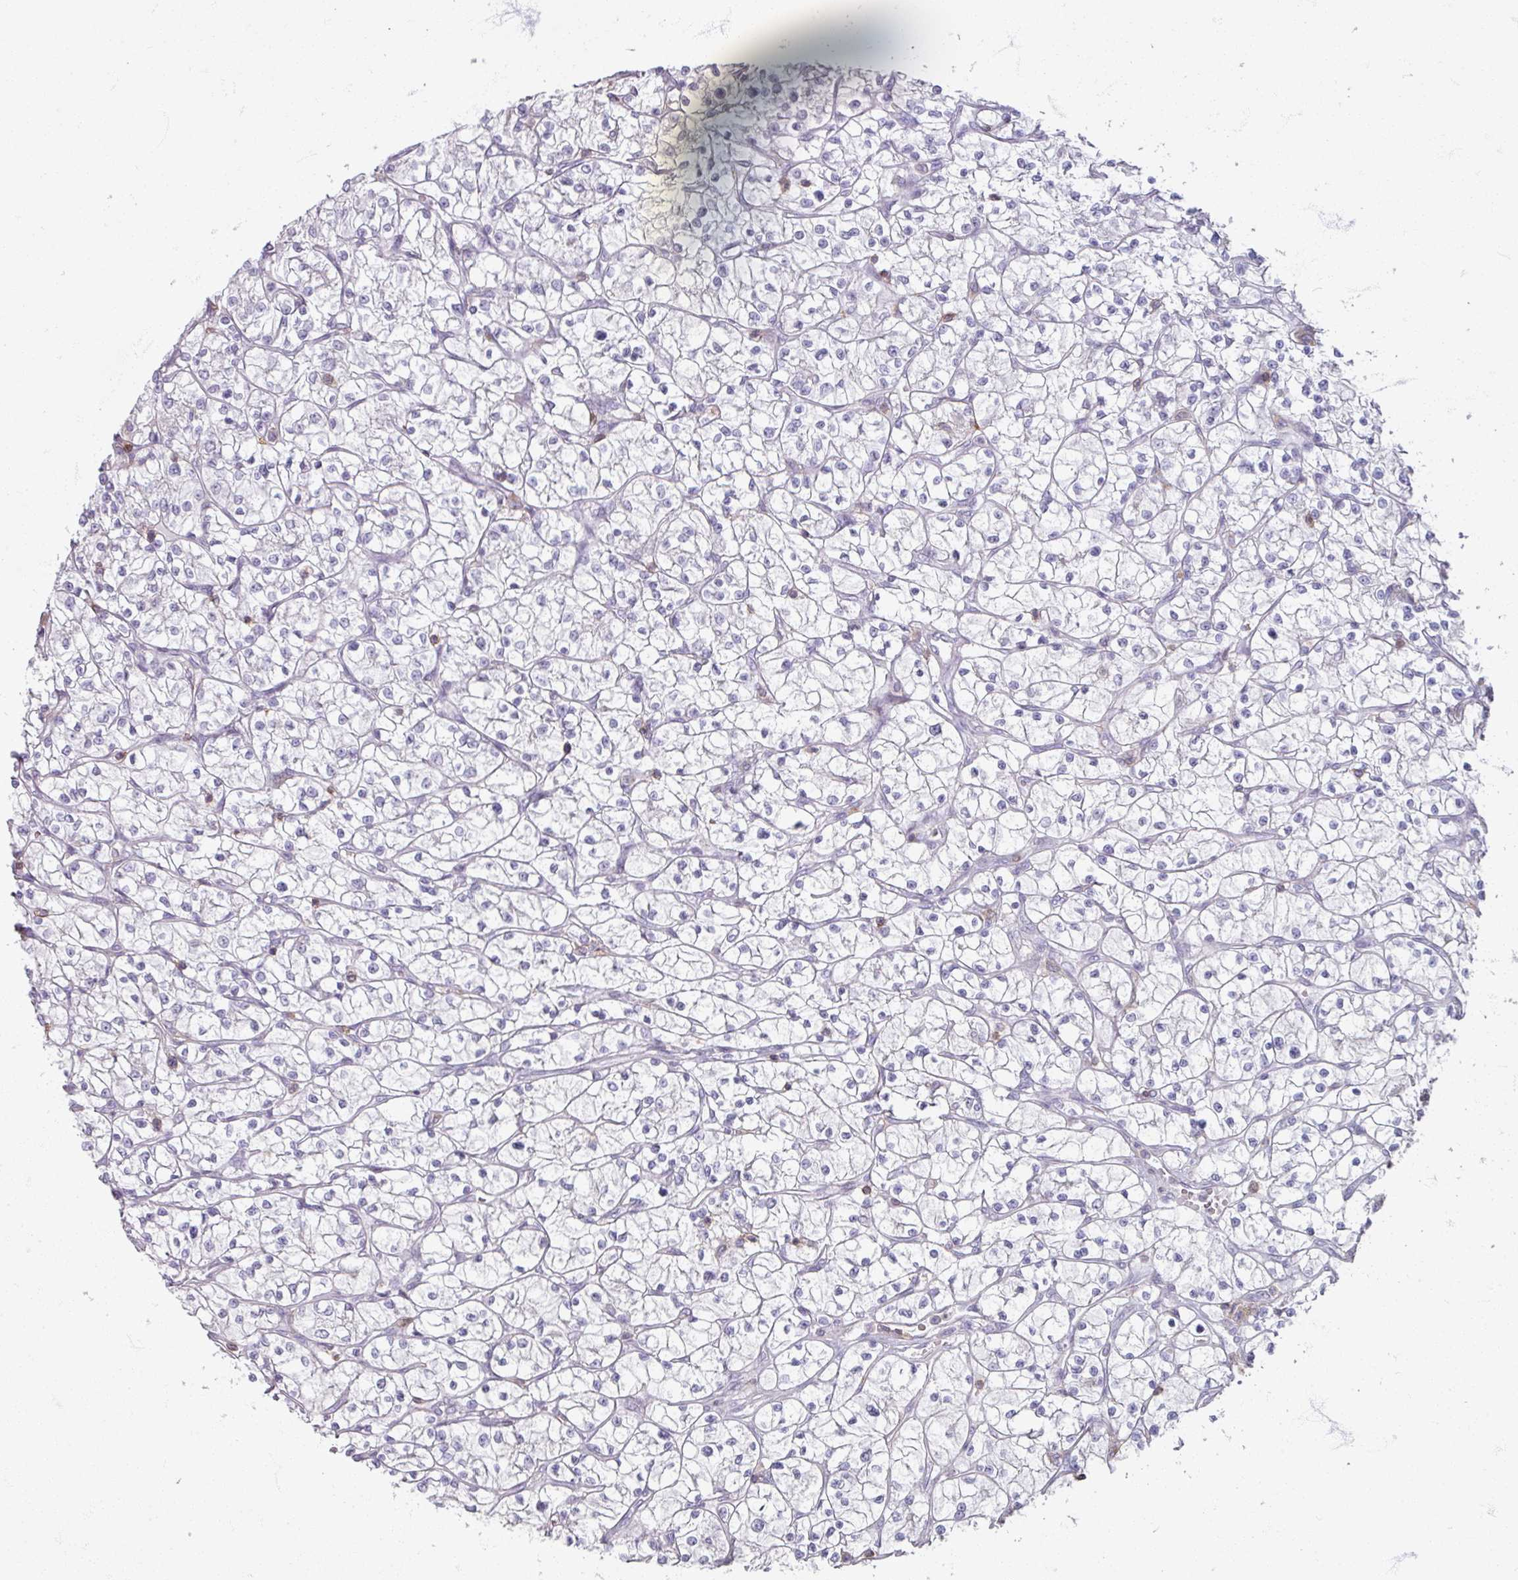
{"staining": {"intensity": "negative", "quantity": "none", "location": "none"}, "tissue": "renal cancer", "cell_type": "Tumor cells", "image_type": "cancer", "snomed": [{"axis": "morphology", "description": "Adenocarcinoma, NOS"}, {"axis": "topography", "description": "Kidney"}], "caption": "IHC histopathology image of neoplastic tissue: human renal cancer stained with DAB (3,3'-diaminobenzidine) reveals no significant protein expression in tumor cells.", "gene": "PTPRC", "patient": {"sex": "female", "age": 64}}